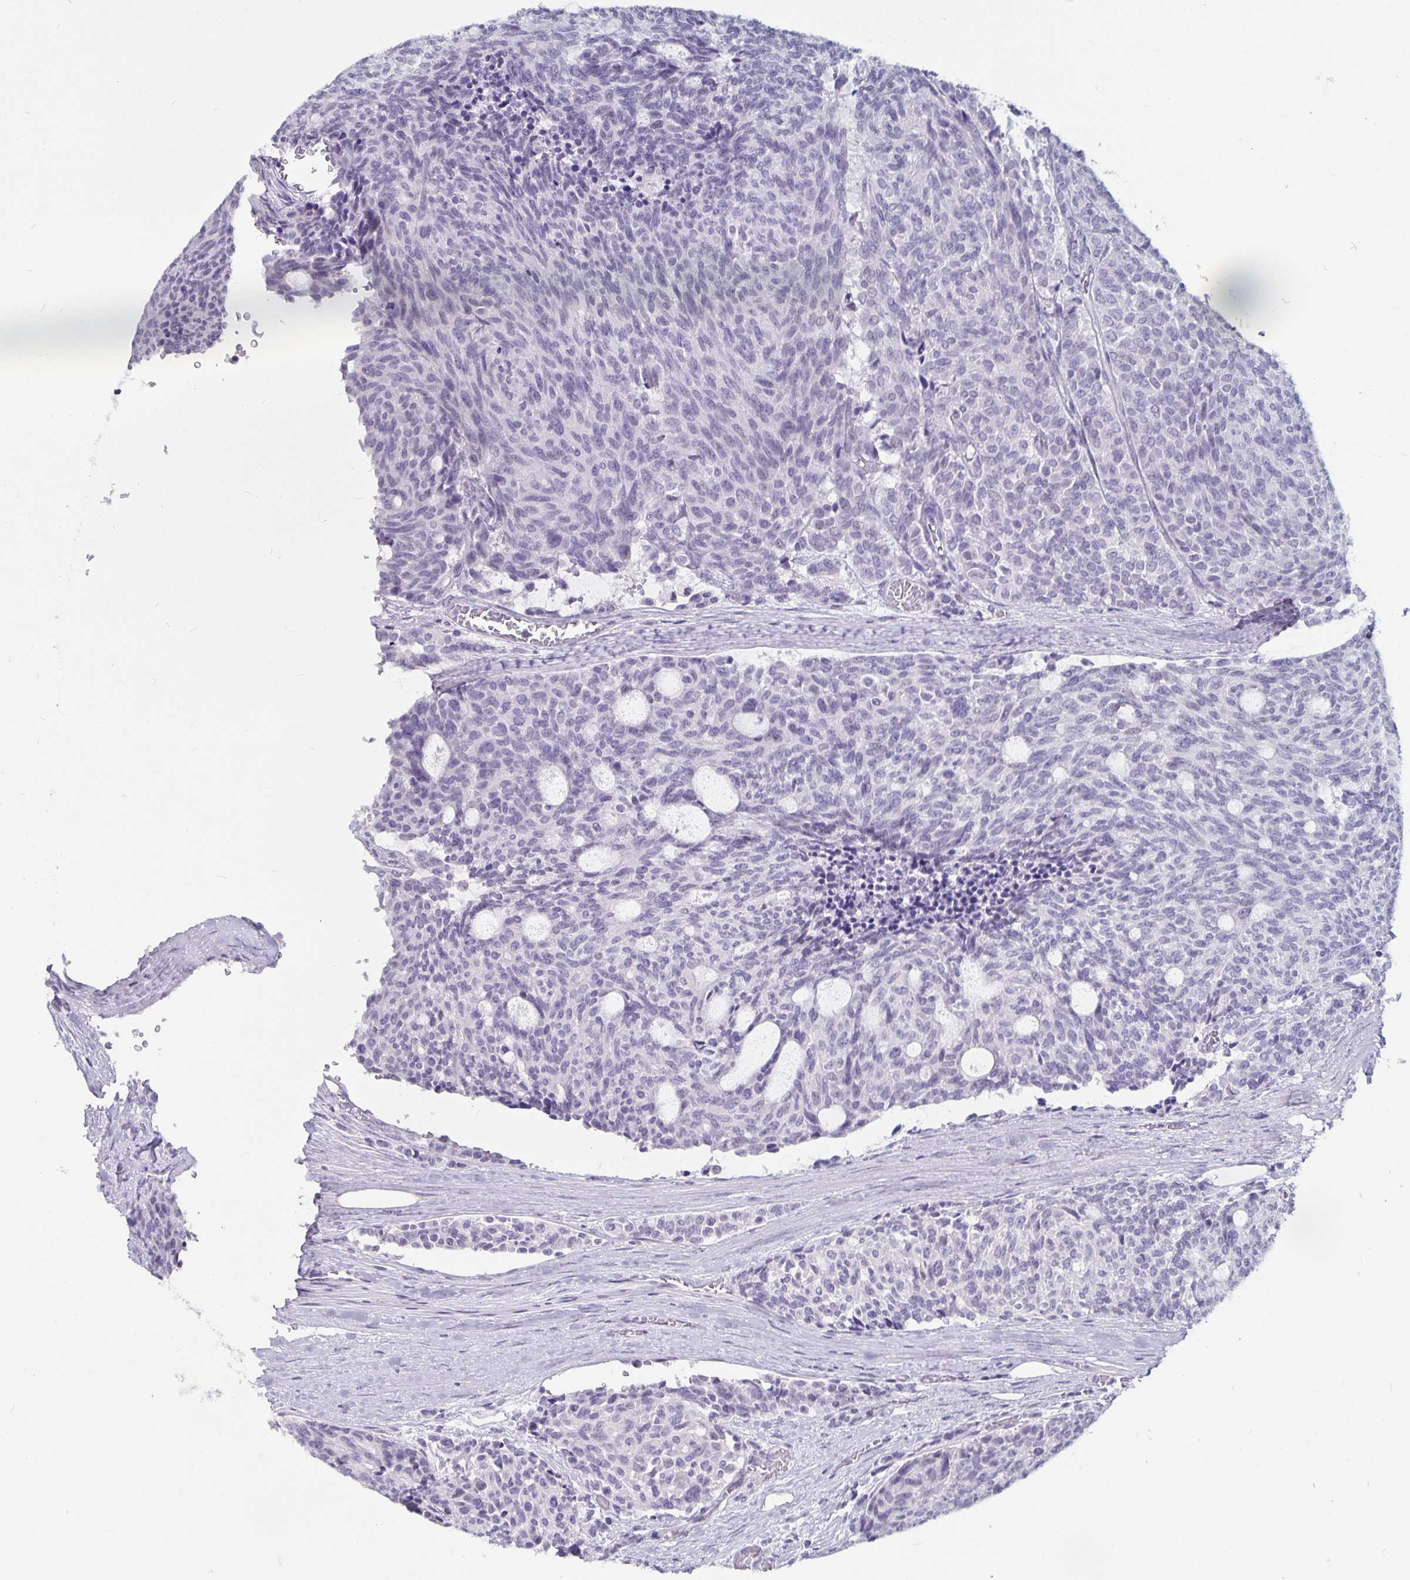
{"staining": {"intensity": "negative", "quantity": "none", "location": "none"}, "tissue": "carcinoid", "cell_type": "Tumor cells", "image_type": "cancer", "snomed": [{"axis": "morphology", "description": "Carcinoid, malignant, NOS"}, {"axis": "topography", "description": "Pancreas"}], "caption": "Immunohistochemistry (IHC) photomicrograph of human carcinoid stained for a protein (brown), which displays no positivity in tumor cells.", "gene": "OLIG2", "patient": {"sex": "female", "age": 54}}